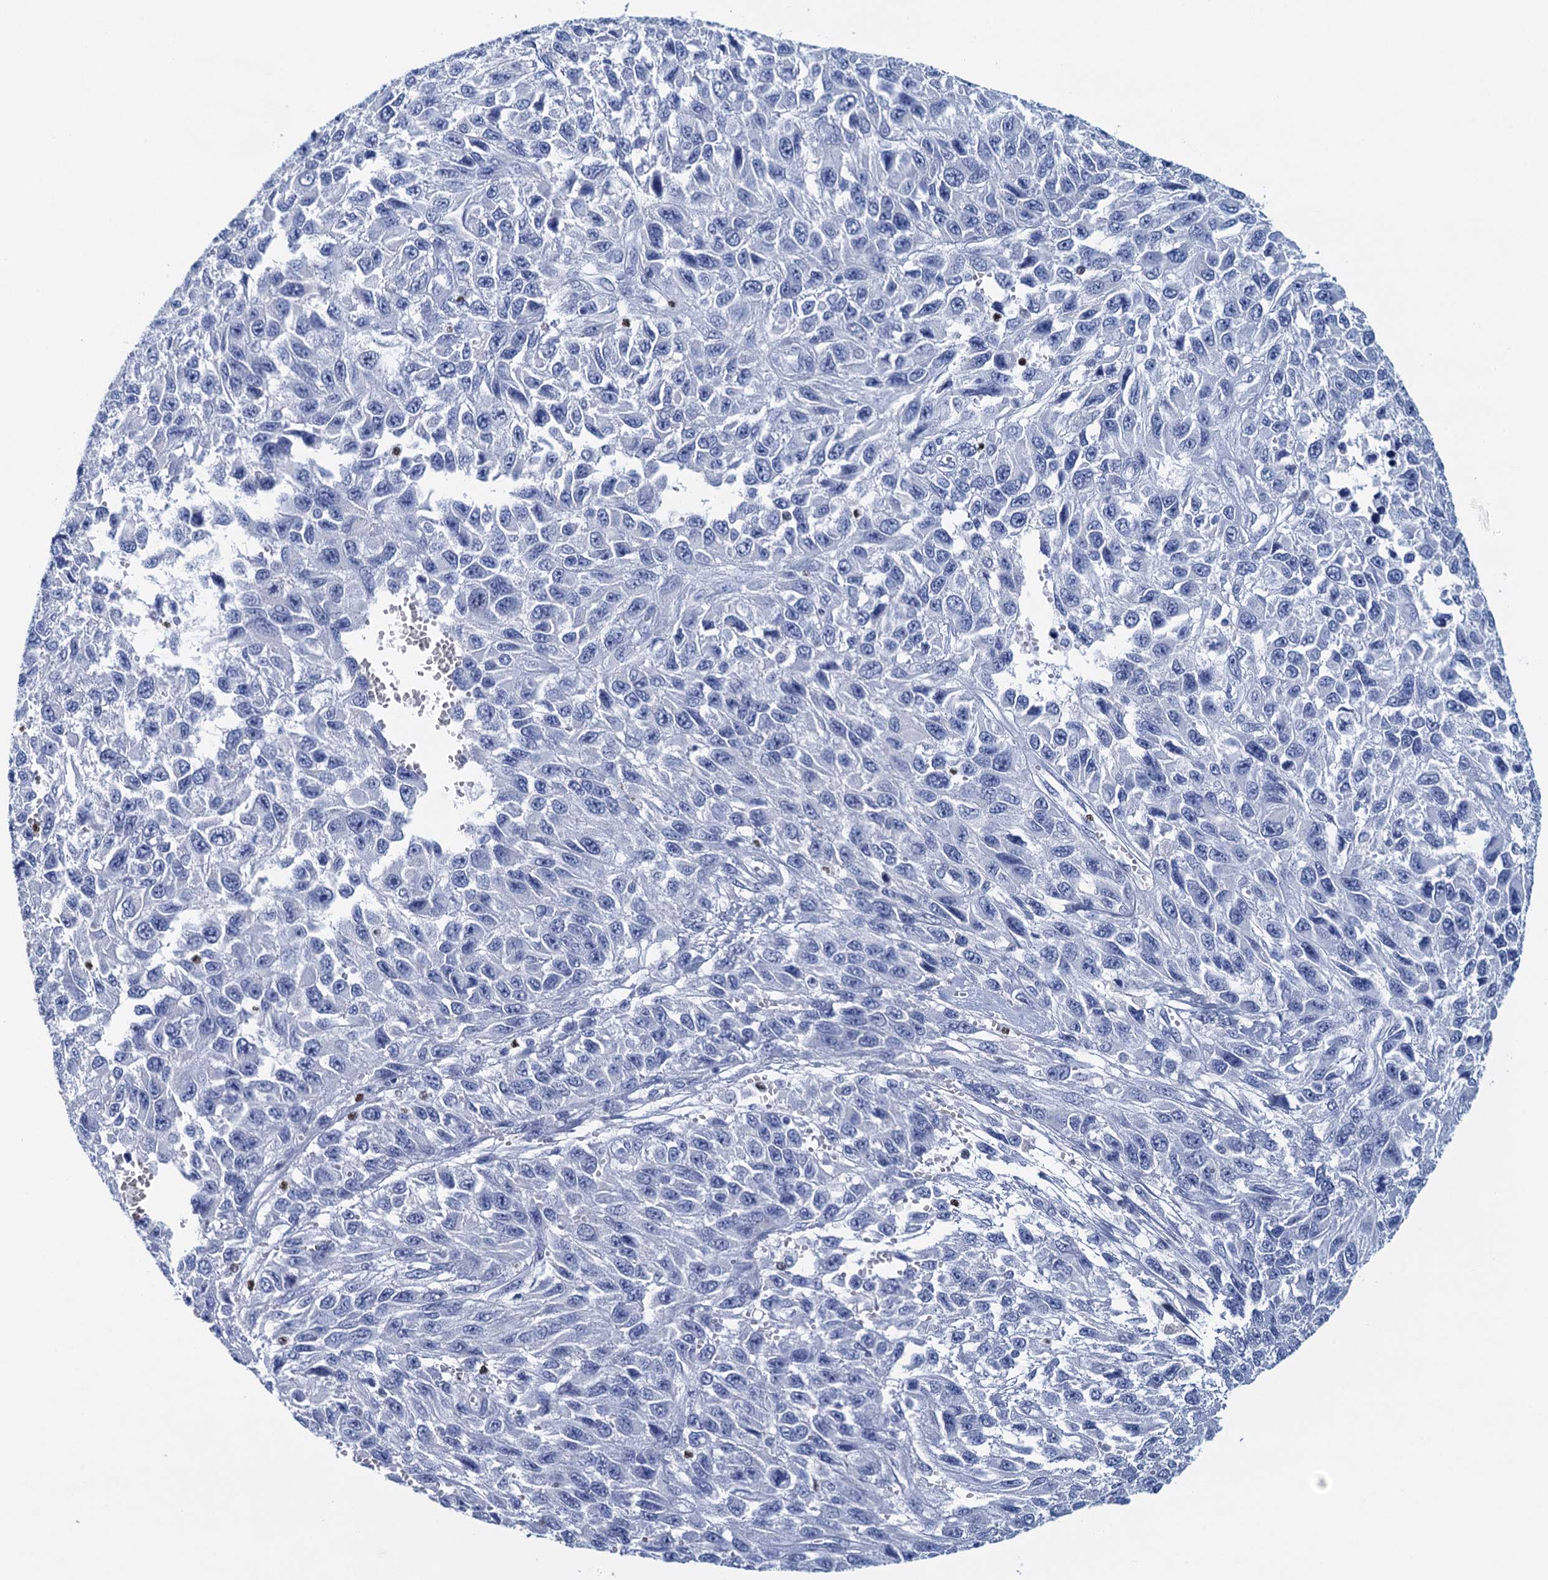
{"staining": {"intensity": "negative", "quantity": "none", "location": "none"}, "tissue": "melanoma", "cell_type": "Tumor cells", "image_type": "cancer", "snomed": [{"axis": "morphology", "description": "Normal tissue, NOS"}, {"axis": "morphology", "description": "Malignant melanoma, NOS"}, {"axis": "topography", "description": "Skin"}], "caption": "Histopathology image shows no significant protein expression in tumor cells of malignant melanoma.", "gene": "RHCG", "patient": {"sex": "female", "age": 96}}